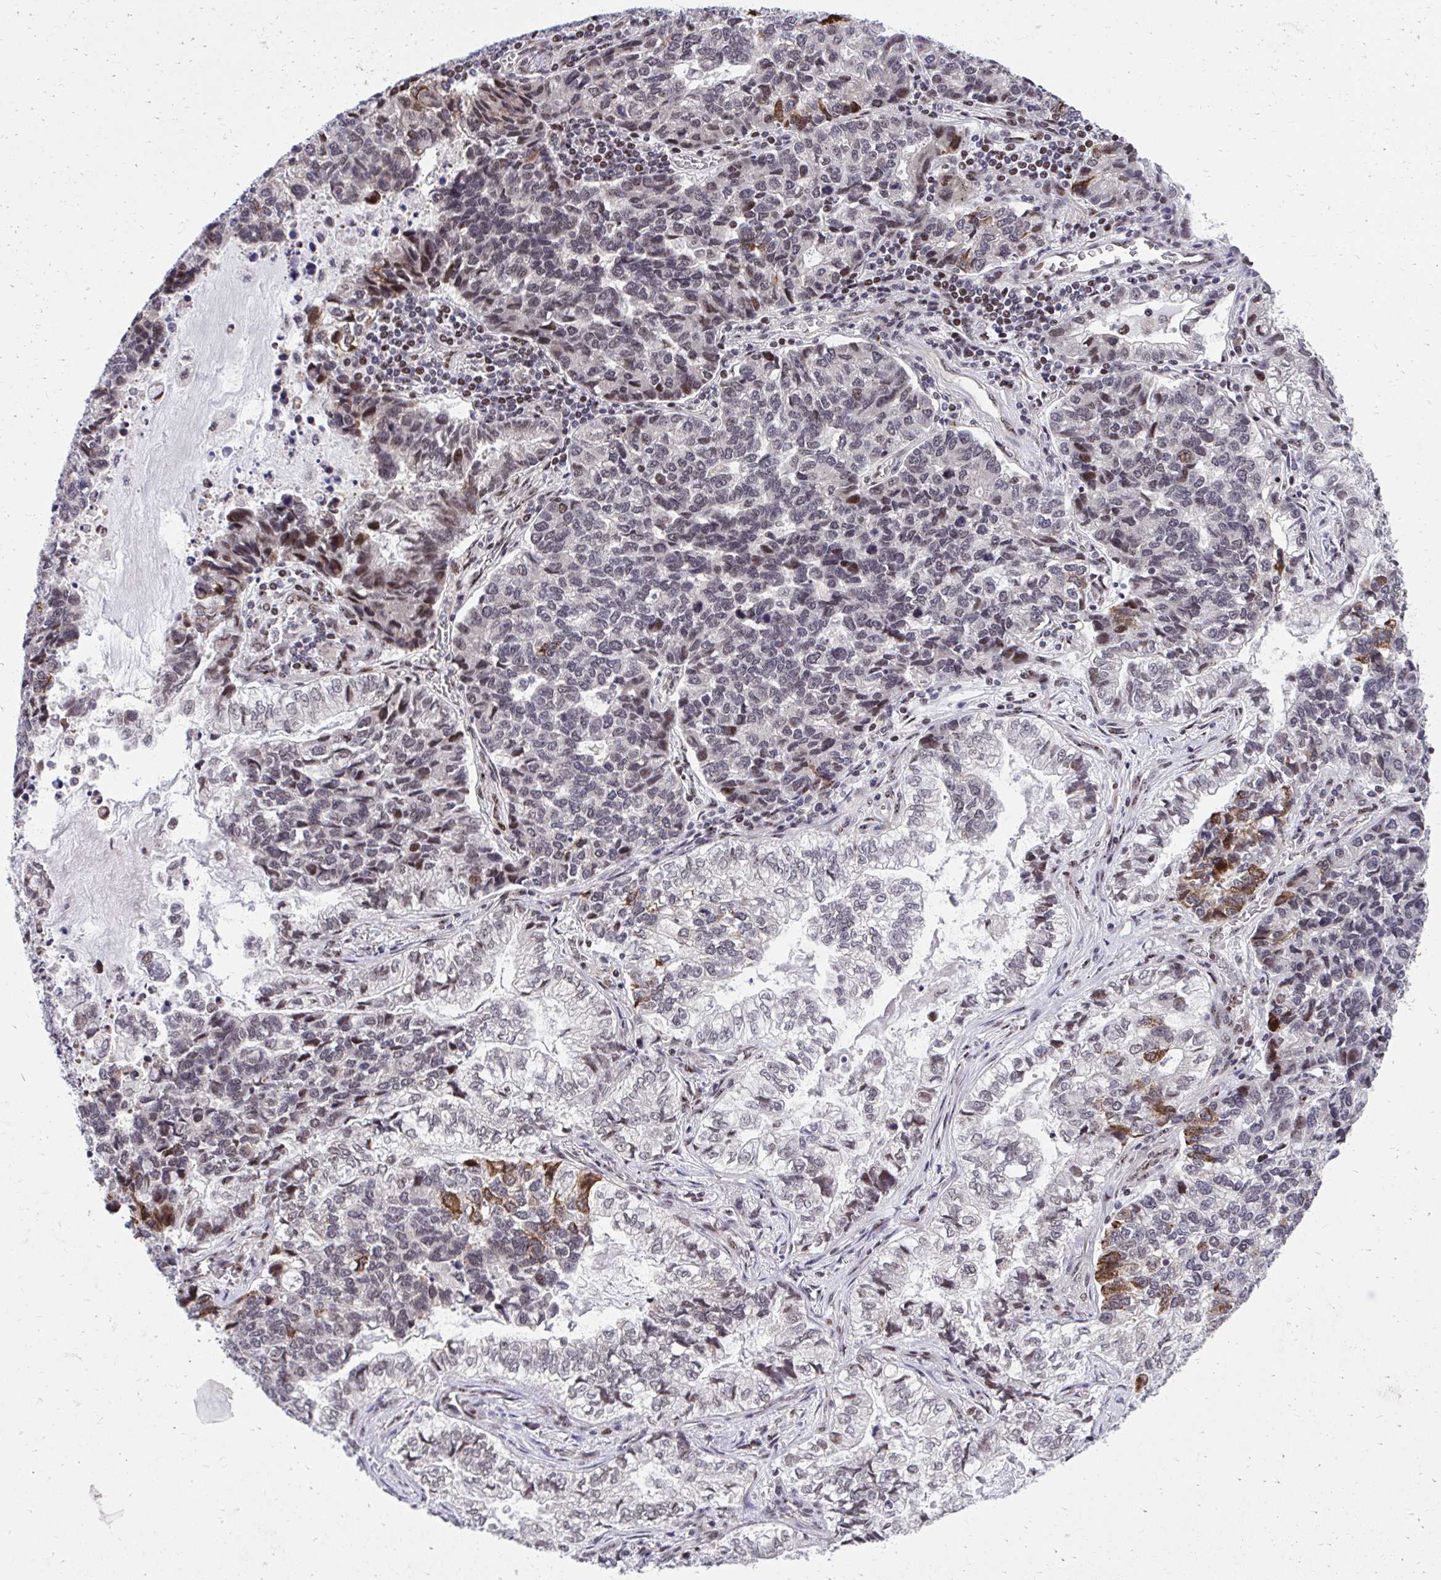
{"staining": {"intensity": "moderate", "quantity": "<25%", "location": "cytoplasmic/membranous,nuclear"}, "tissue": "lung cancer", "cell_type": "Tumor cells", "image_type": "cancer", "snomed": [{"axis": "morphology", "description": "Adenocarcinoma, NOS"}, {"axis": "topography", "description": "Lymph node"}, {"axis": "topography", "description": "Lung"}], "caption": "The photomicrograph exhibits staining of lung cancer (adenocarcinoma), revealing moderate cytoplasmic/membranous and nuclear protein expression (brown color) within tumor cells.", "gene": "HOXA4", "patient": {"sex": "male", "age": 66}}